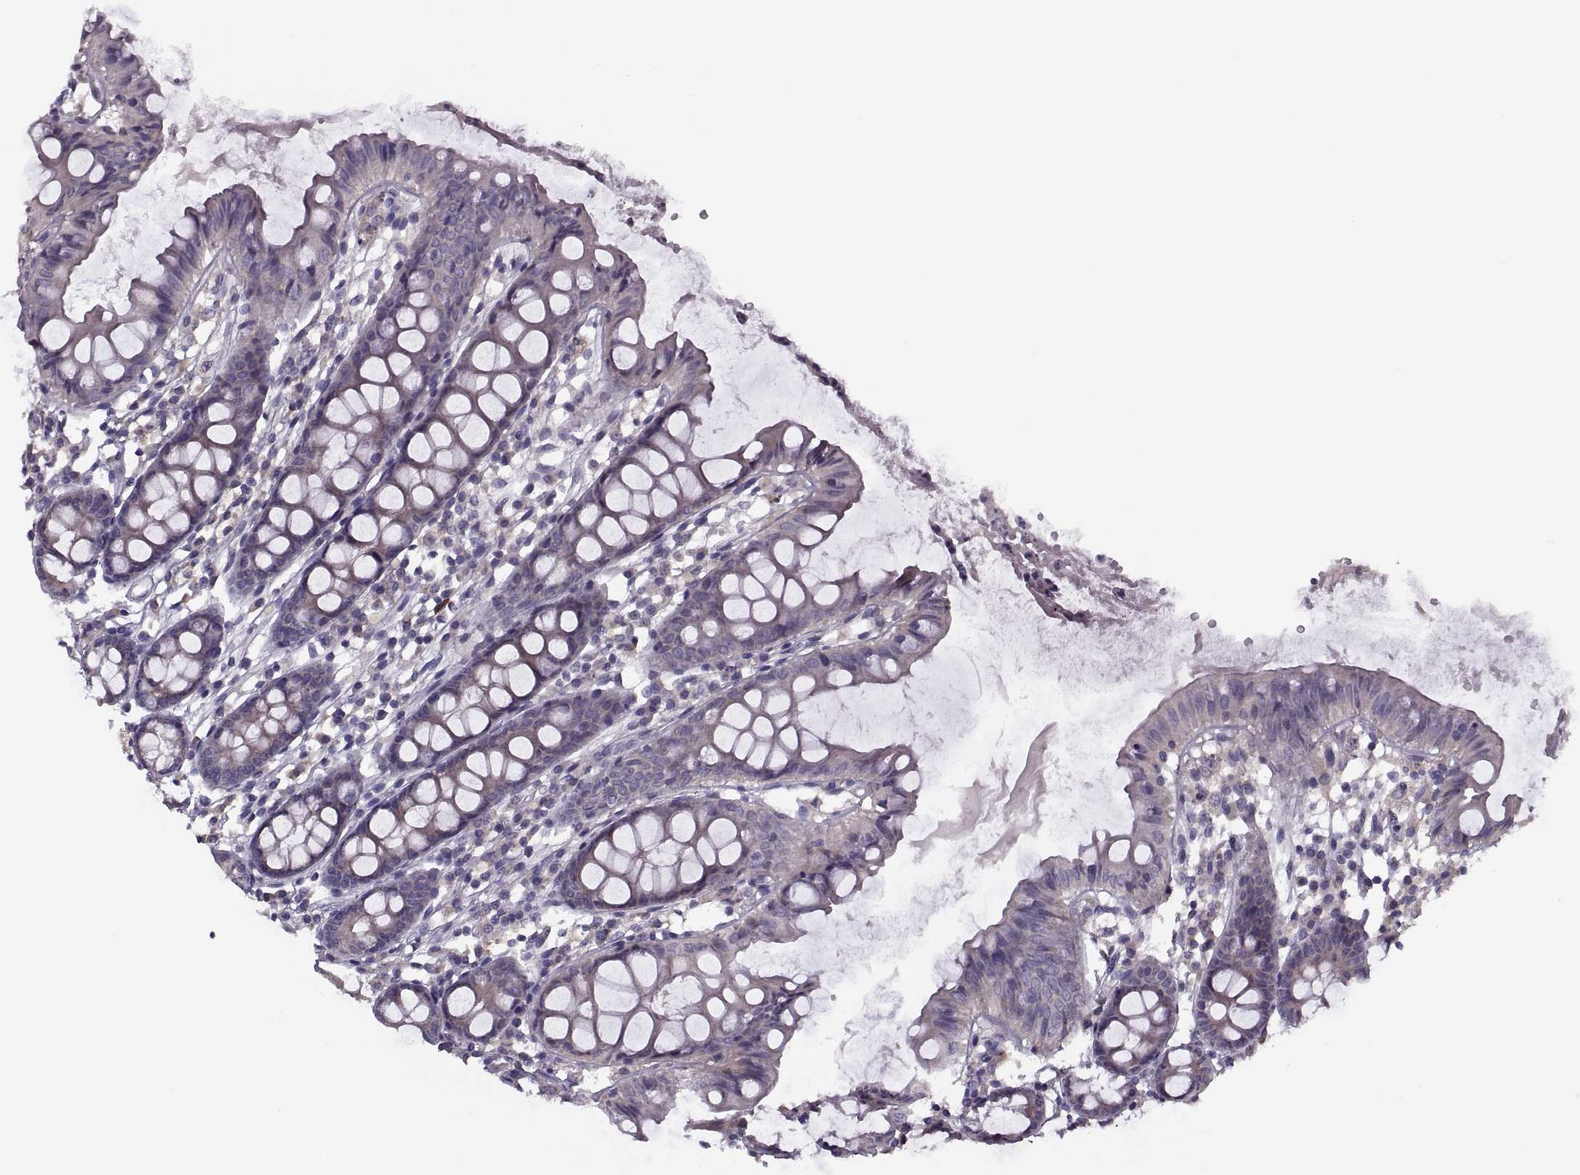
{"staining": {"intensity": "negative", "quantity": "none", "location": "none"}, "tissue": "colon", "cell_type": "Endothelial cells", "image_type": "normal", "snomed": [{"axis": "morphology", "description": "Normal tissue, NOS"}, {"axis": "topography", "description": "Colon"}], "caption": "The micrograph demonstrates no significant positivity in endothelial cells of colon. (Stains: DAB immunohistochemistry with hematoxylin counter stain, Microscopy: brightfield microscopy at high magnification).", "gene": "PRSS54", "patient": {"sex": "female", "age": 84}}